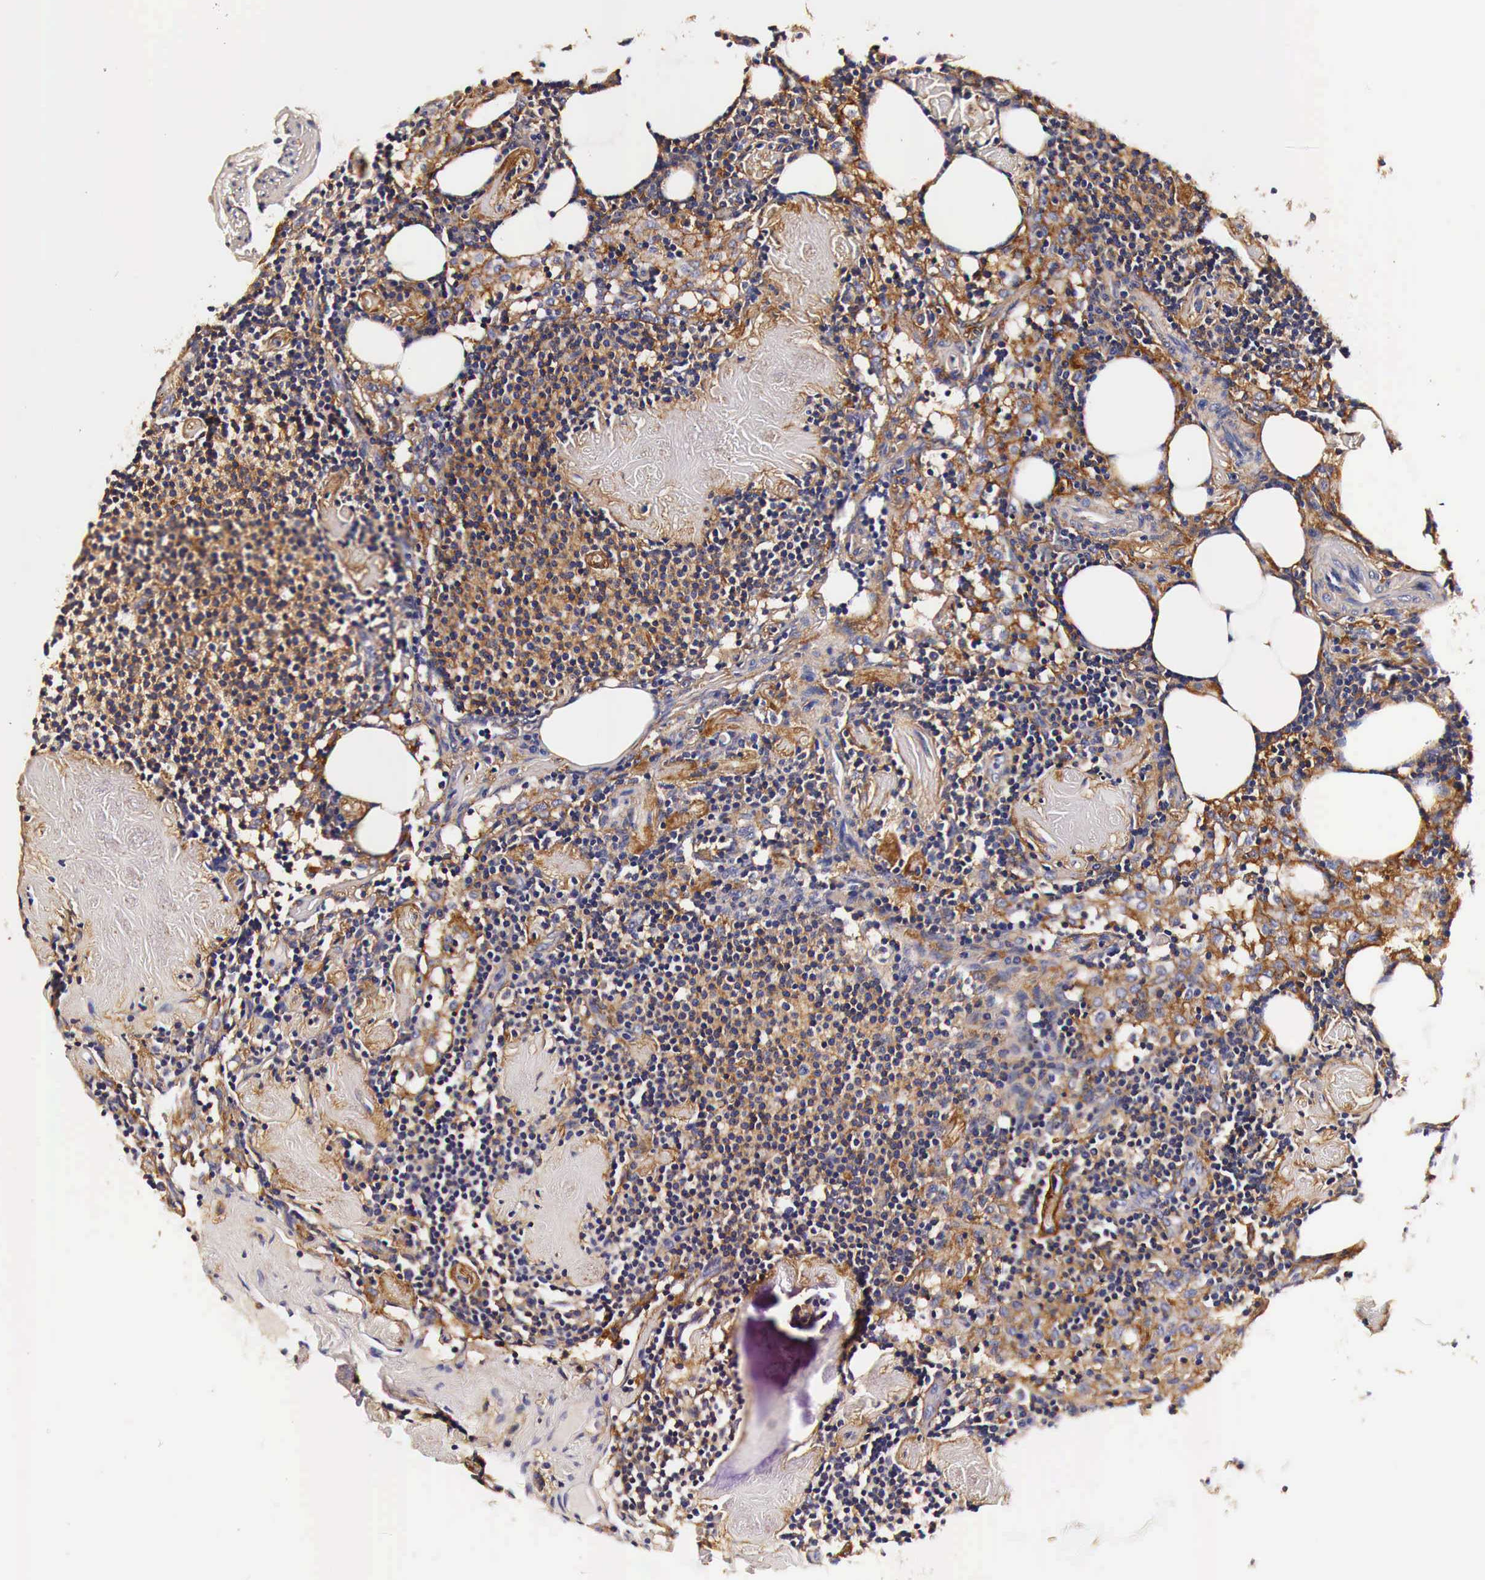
{"staining": {"intensity": "moderate", "quantity": "25%-75%", "location": "cytoplasmic/membranous"}, "tissue": "lymph node", "cell_type": "Germinal center cells", "image_type": "normal", "snomed": [{"axis": "morphology", "description": "Normal tissue, NOS"}, {"axis": "topography", "description": "Lymph node"}], "caption": "Lymph node stained with a brown dye exhibits moderate cytoplasmic/membranous positive expression in about 25%-75% of germinal center cells.", "gene": "RP2", "patient": {"sex": "male", "age": 67}}